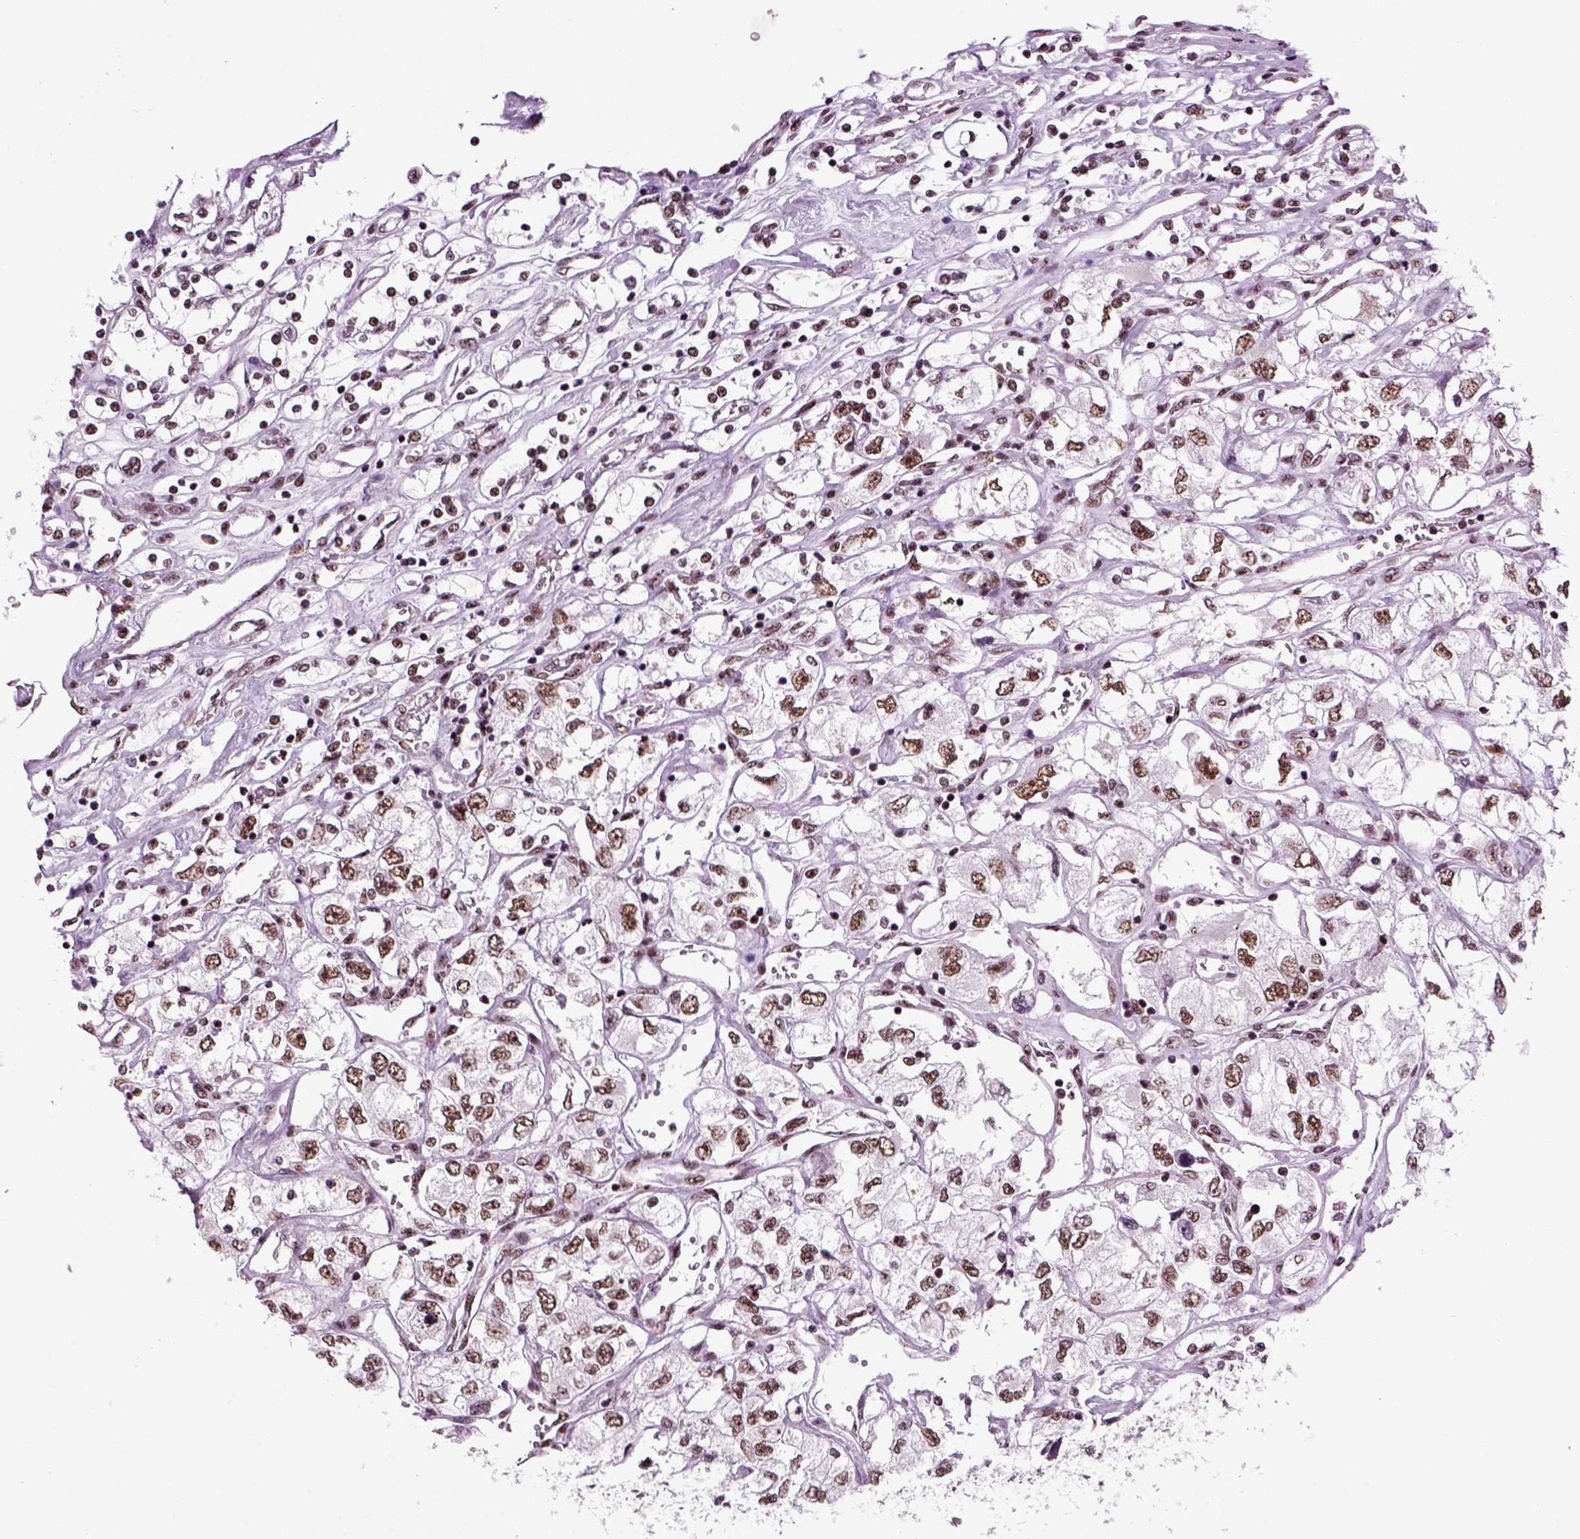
{"staining": {"intensity": "moderate", "quantity": ">75%", "location": "nuclear"}, "tissue": "renal cancer", "cell_type": "Tumor cells", "image_type": "cancer", "snomed": [{"axis": "morphology", "description": "Adenocarcinoma, NOS"}, {"axis": "topography", "description": "Kidney"}], "caption": "Immunohistochemistry (IHC) of renal cancer exhibits medium levels of moderate nuclear staining in about >75% of tumor cells. (brown staining indicates protein expression, while blue staining denotes nuclei).", "gene": "RCOR3", "patient": {"sex": "female", "age": 59}}